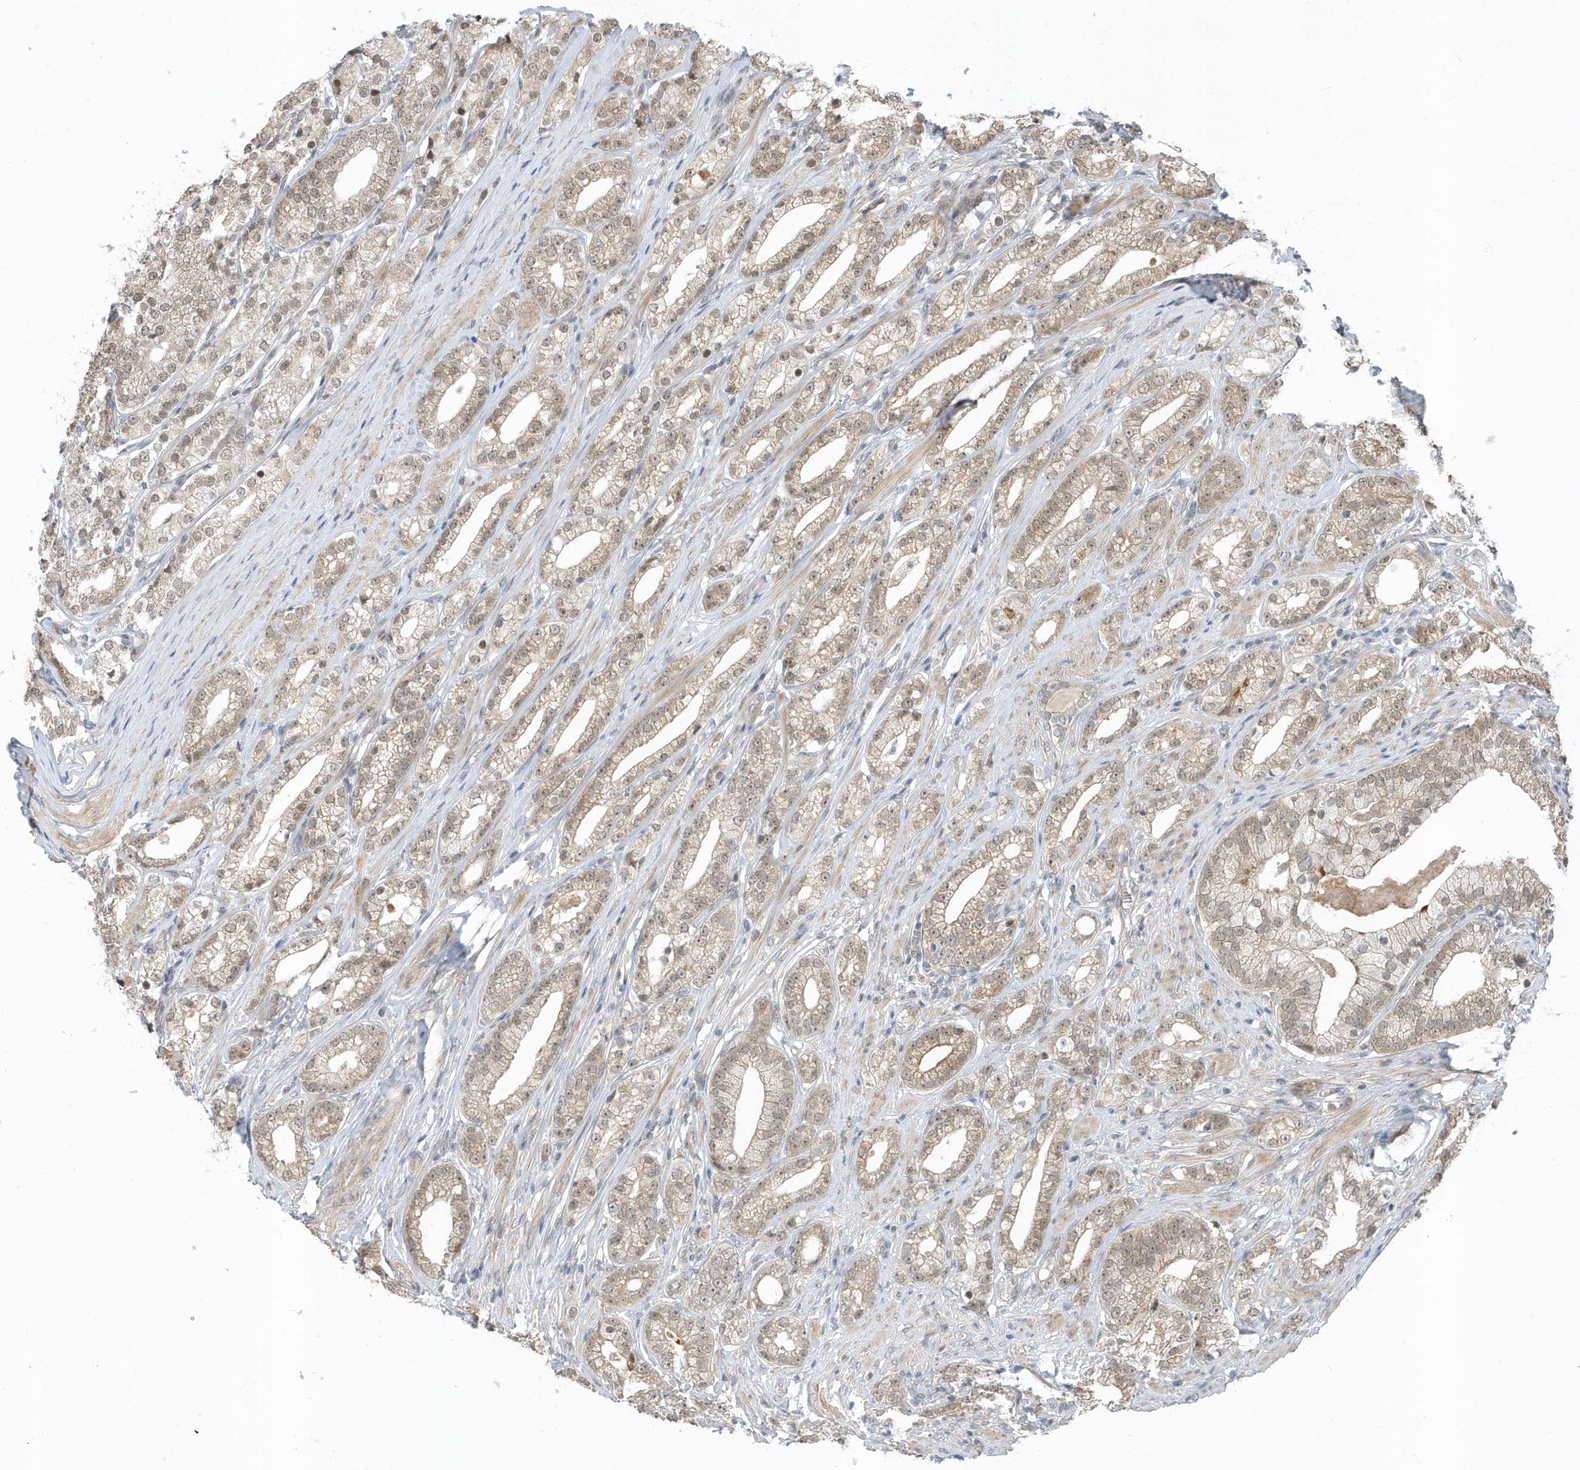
{"staining": {"intensity": "moderate", "quantity": "<25%", "location": "cytoplasmic/membranous,nuclear"}, "tissue": "prostate cancer", "cell_type": "Tumor cells", "image_type": "cancer", "snomed": [{"axis": "morphology", "description": "Adenocarcinoma, High grade"}, {"axis": "topography", "description": "Prostate"}], "caption": "The immunohistochemical stain labels moderate cytoplasmic/membranous and nuclear expression in tumor cells of prostate cancer tissue.", "gene": "USP53", "patient": {"sex": "male", "age": 69}}